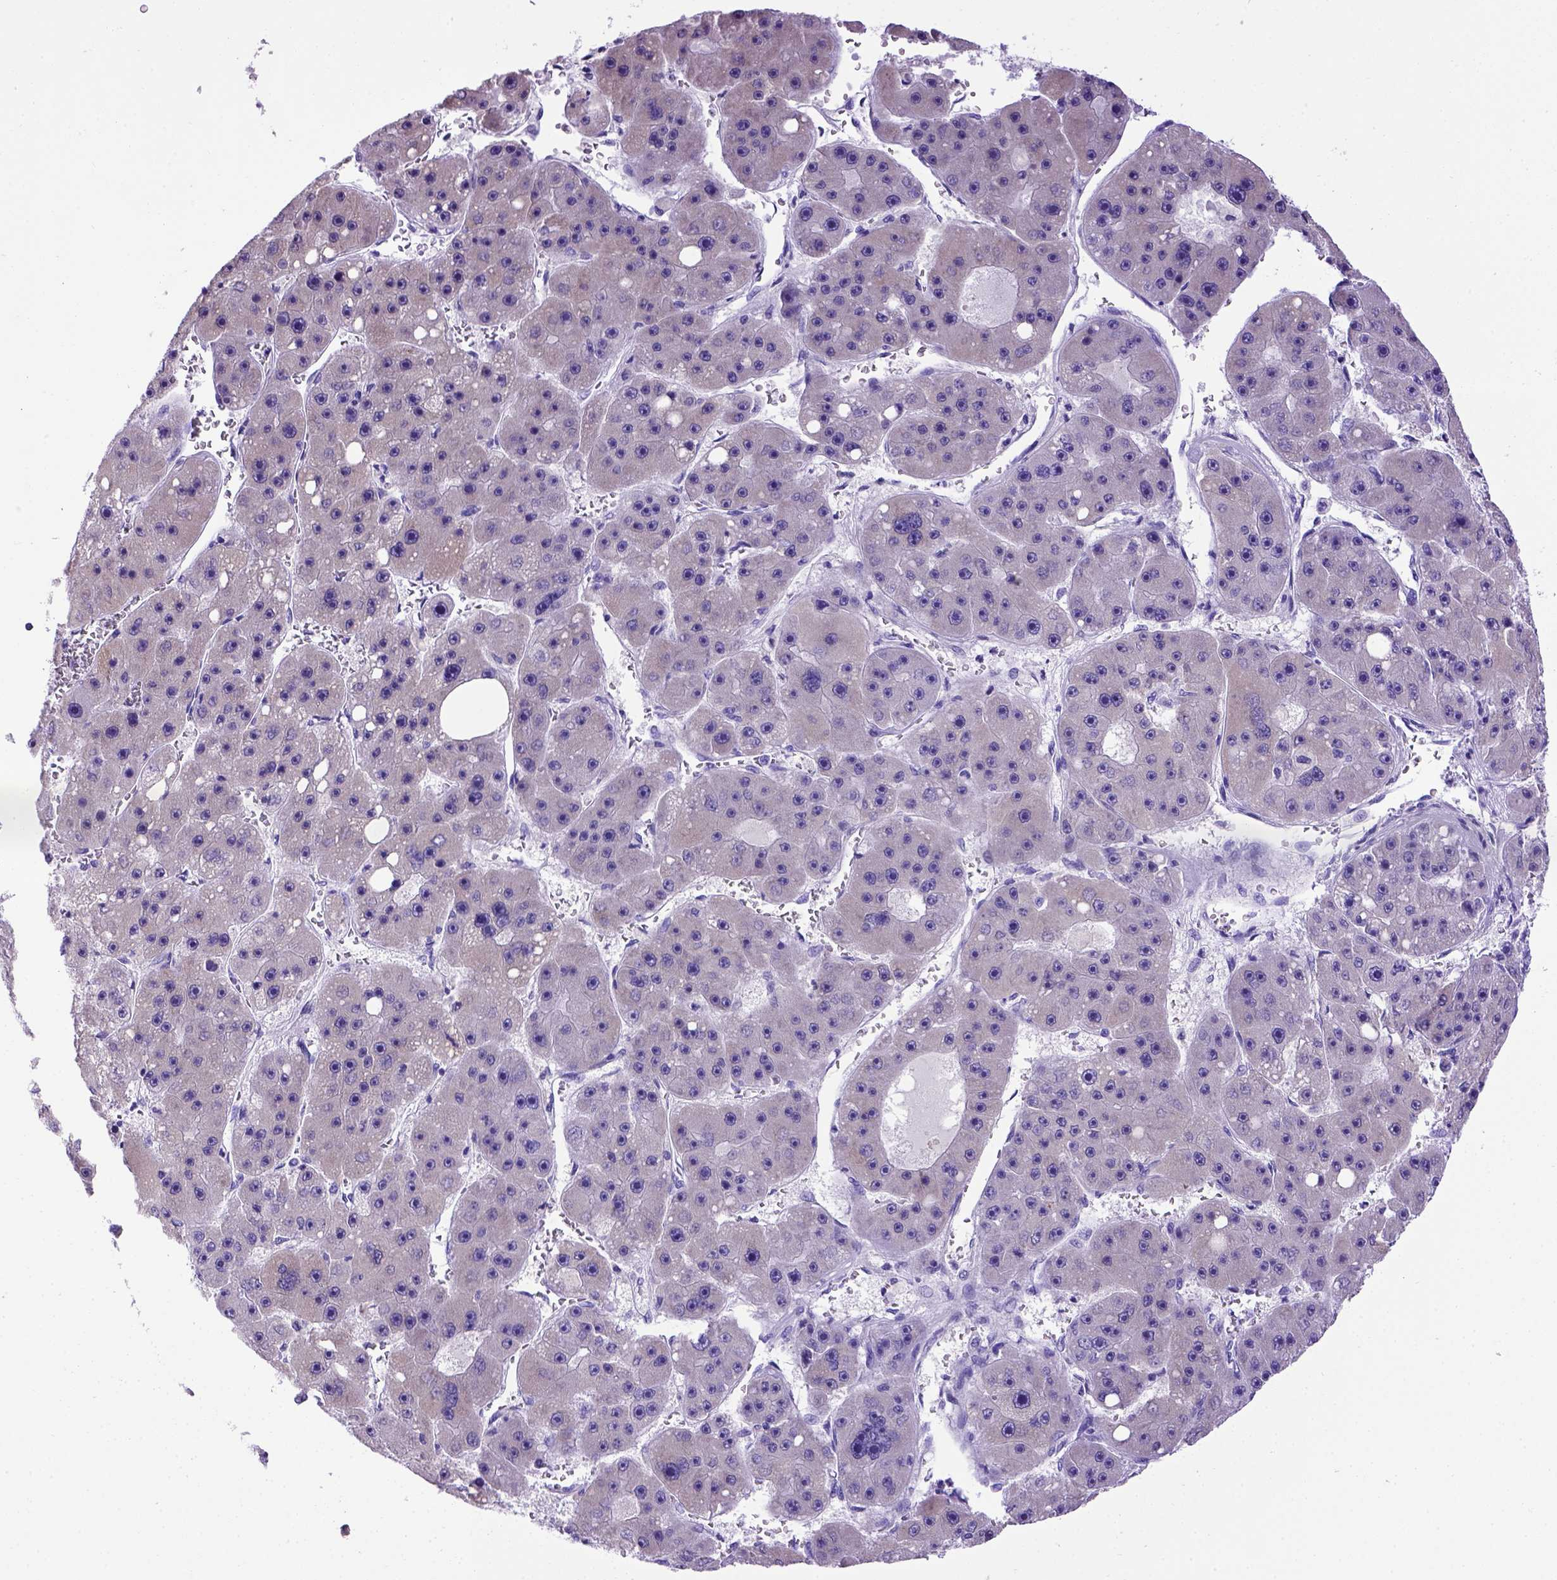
{"staining": {"intensity": "negative", "quantity": "none", "location": "none"}, "tissue": "liver cancer", "cell_type": "Tumor cells", "image_type": "cancer", "snomed": [{"axis": "morphology", "description": "Carcinoma, Hepatocellular, NOS"}, {"axis": "topography", "description": "Liver"}], "caption": "Human liver cancer stained for a protein using immunohistochemistry (IHC) exhibits no positivity in tumor cells.", "gene": "PTGES", "patient": {"sex": "female", "age": 61}}